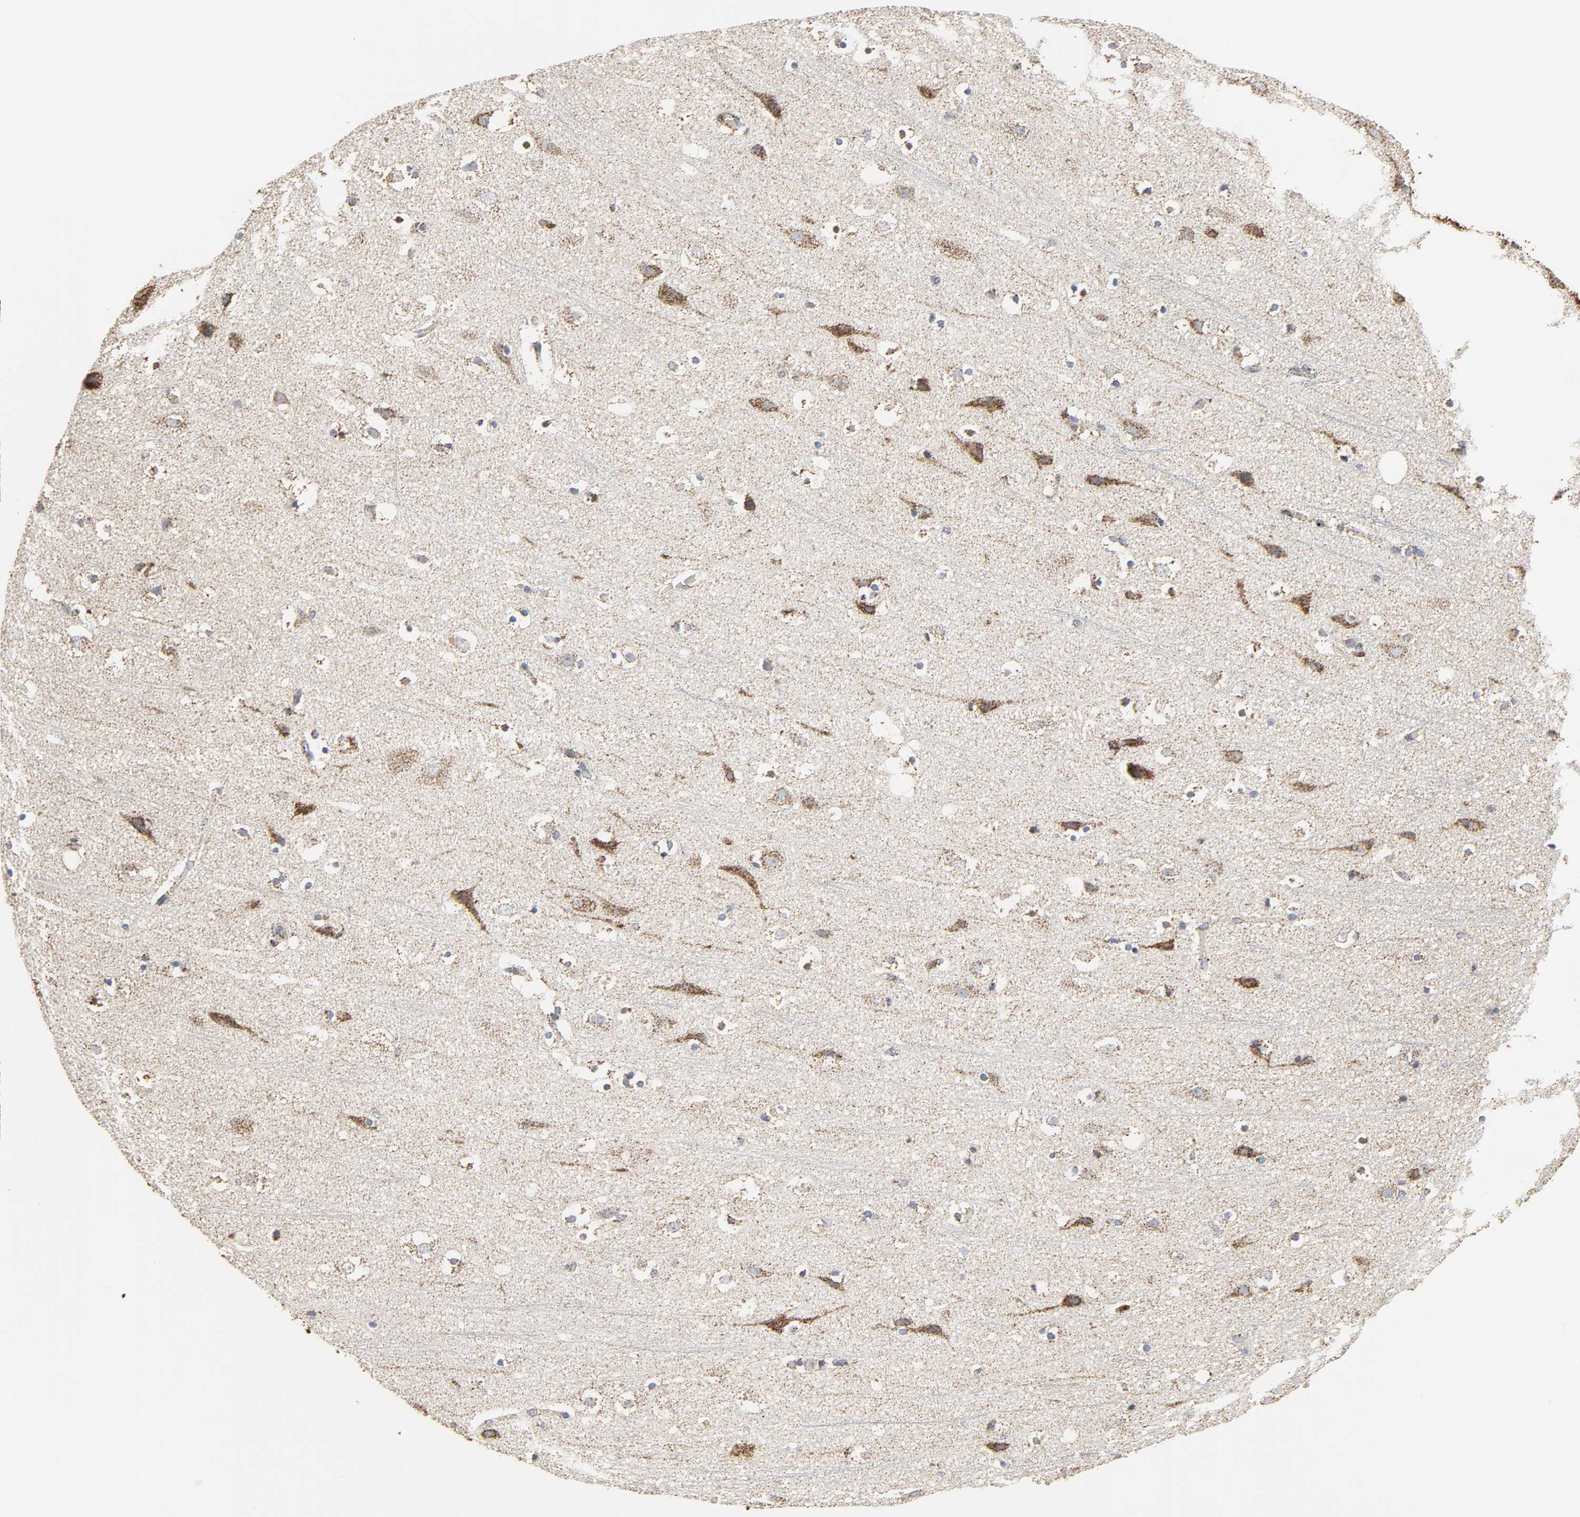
{"staining": {"intensity": "moderate", "quantity": ">75%", "location": "cytoplasmic/membranous"}, "tissue": "cerebral cortex", "cell_type": "Endothelial cells", "image_type": "normal", "snomed": [{"axis": "morphology", "description": "Normal tissue, NOS"}, {"axis": "topography", "description": "Cerebral cortex"}], "caption": "Immunohistochemistry (DAB) staining of benign human cerebral cortex demonstrates moderate cytoplasmic/membranous protein expression in approximately >75% of endothelial cells.", "gene": "ACAT1", "patient": {"sex": "male", "age": 45}}